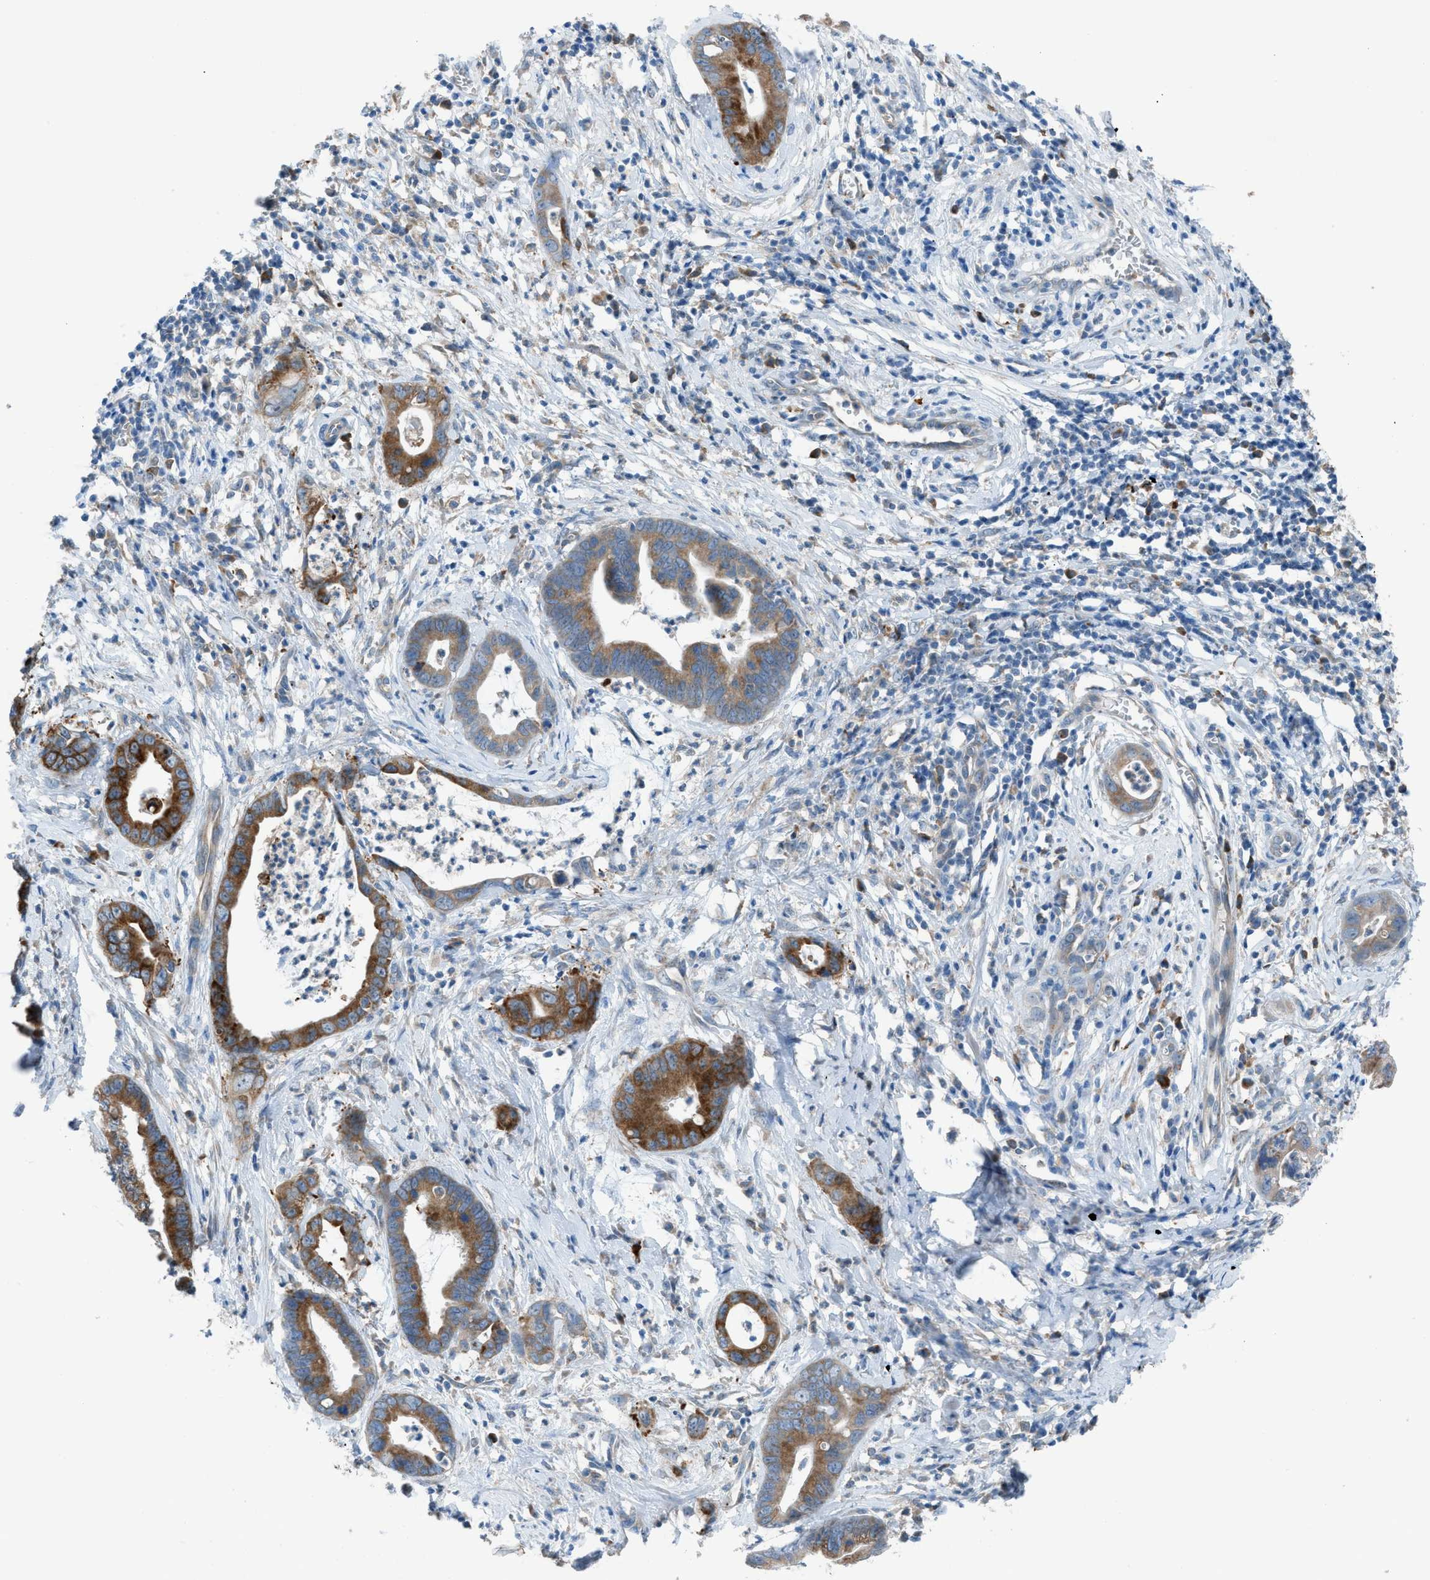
{"staining": {"intensity": "strong", "quantity": ">75%", "location": "cytoplasmic/membranous"}, "tissue": "cervical cancer", "cell_type": "Tumor cells", "image_type": "cancer", "snomed": [{"axis": "morphology", "description": "Adenocarcinoma, NOS"}, {"axis": "topography", "description": "Cervix"}], "caption": "Immunohistochemical staining of human adenocarcinoma (cervical) displays strong cytoplasmic/membranous protein positivity in about >75% of tumor cells.", "gene": "HEG1", "patient": {"sex": "female", "age": 44}}